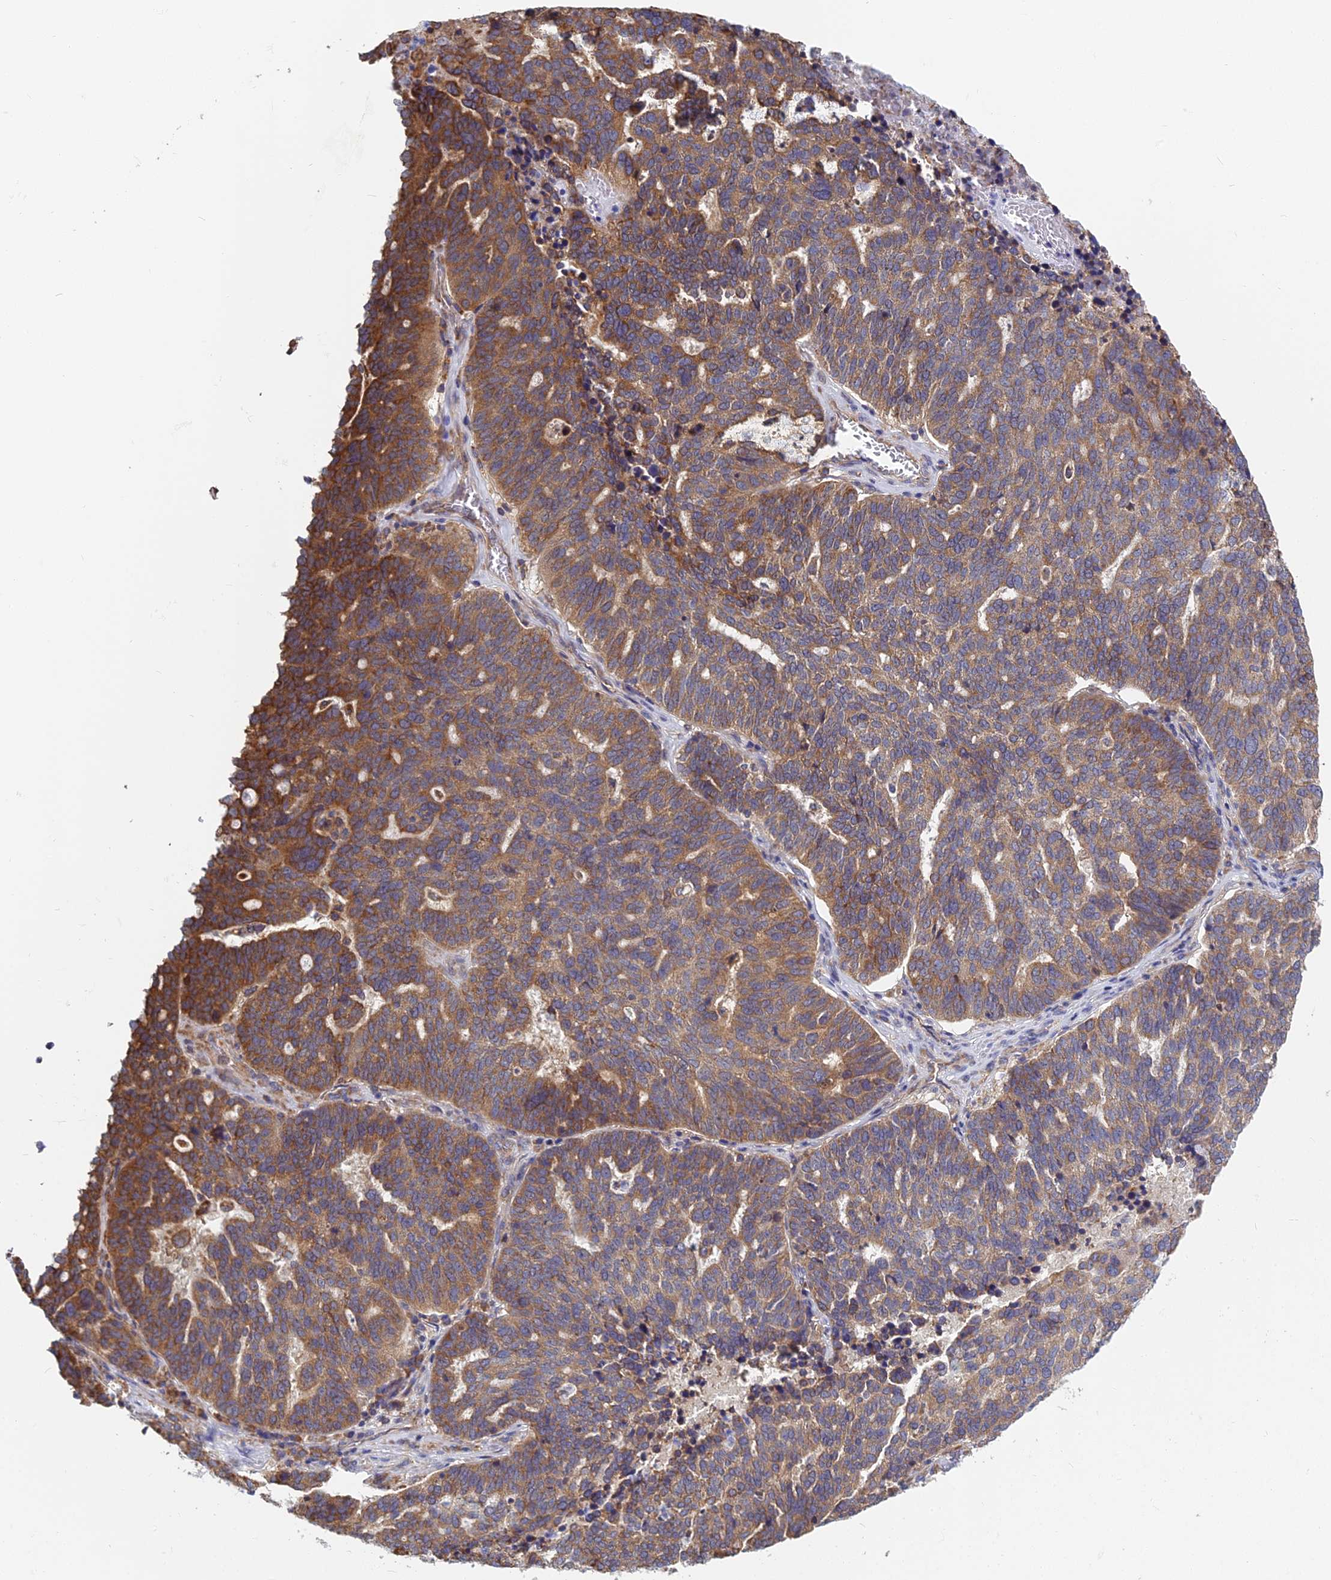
{"staining": {"intensity": "moderate", "quantity": ">75%", "location": "cytoplasmic/membranous"}, "tissue": "ovarian cancer", "cell_type": "Tumor cells", "image_type": "cancer", "snomed": [{"axis": "morphology", "description": "Cystadenocarcinoma, serous, NOS"}, {"axis": "topography", "description": "Ovary"}], "caption": "Immunohistochemical staining of serous cystadenocarcinoma (ovarian) exhibits medium levels of moderate cytoplasmic/membranous protein staining in about >75% of tumor cells.", "gene": "KIAA1143", "patient": {"sex": "female", "age": 59}}